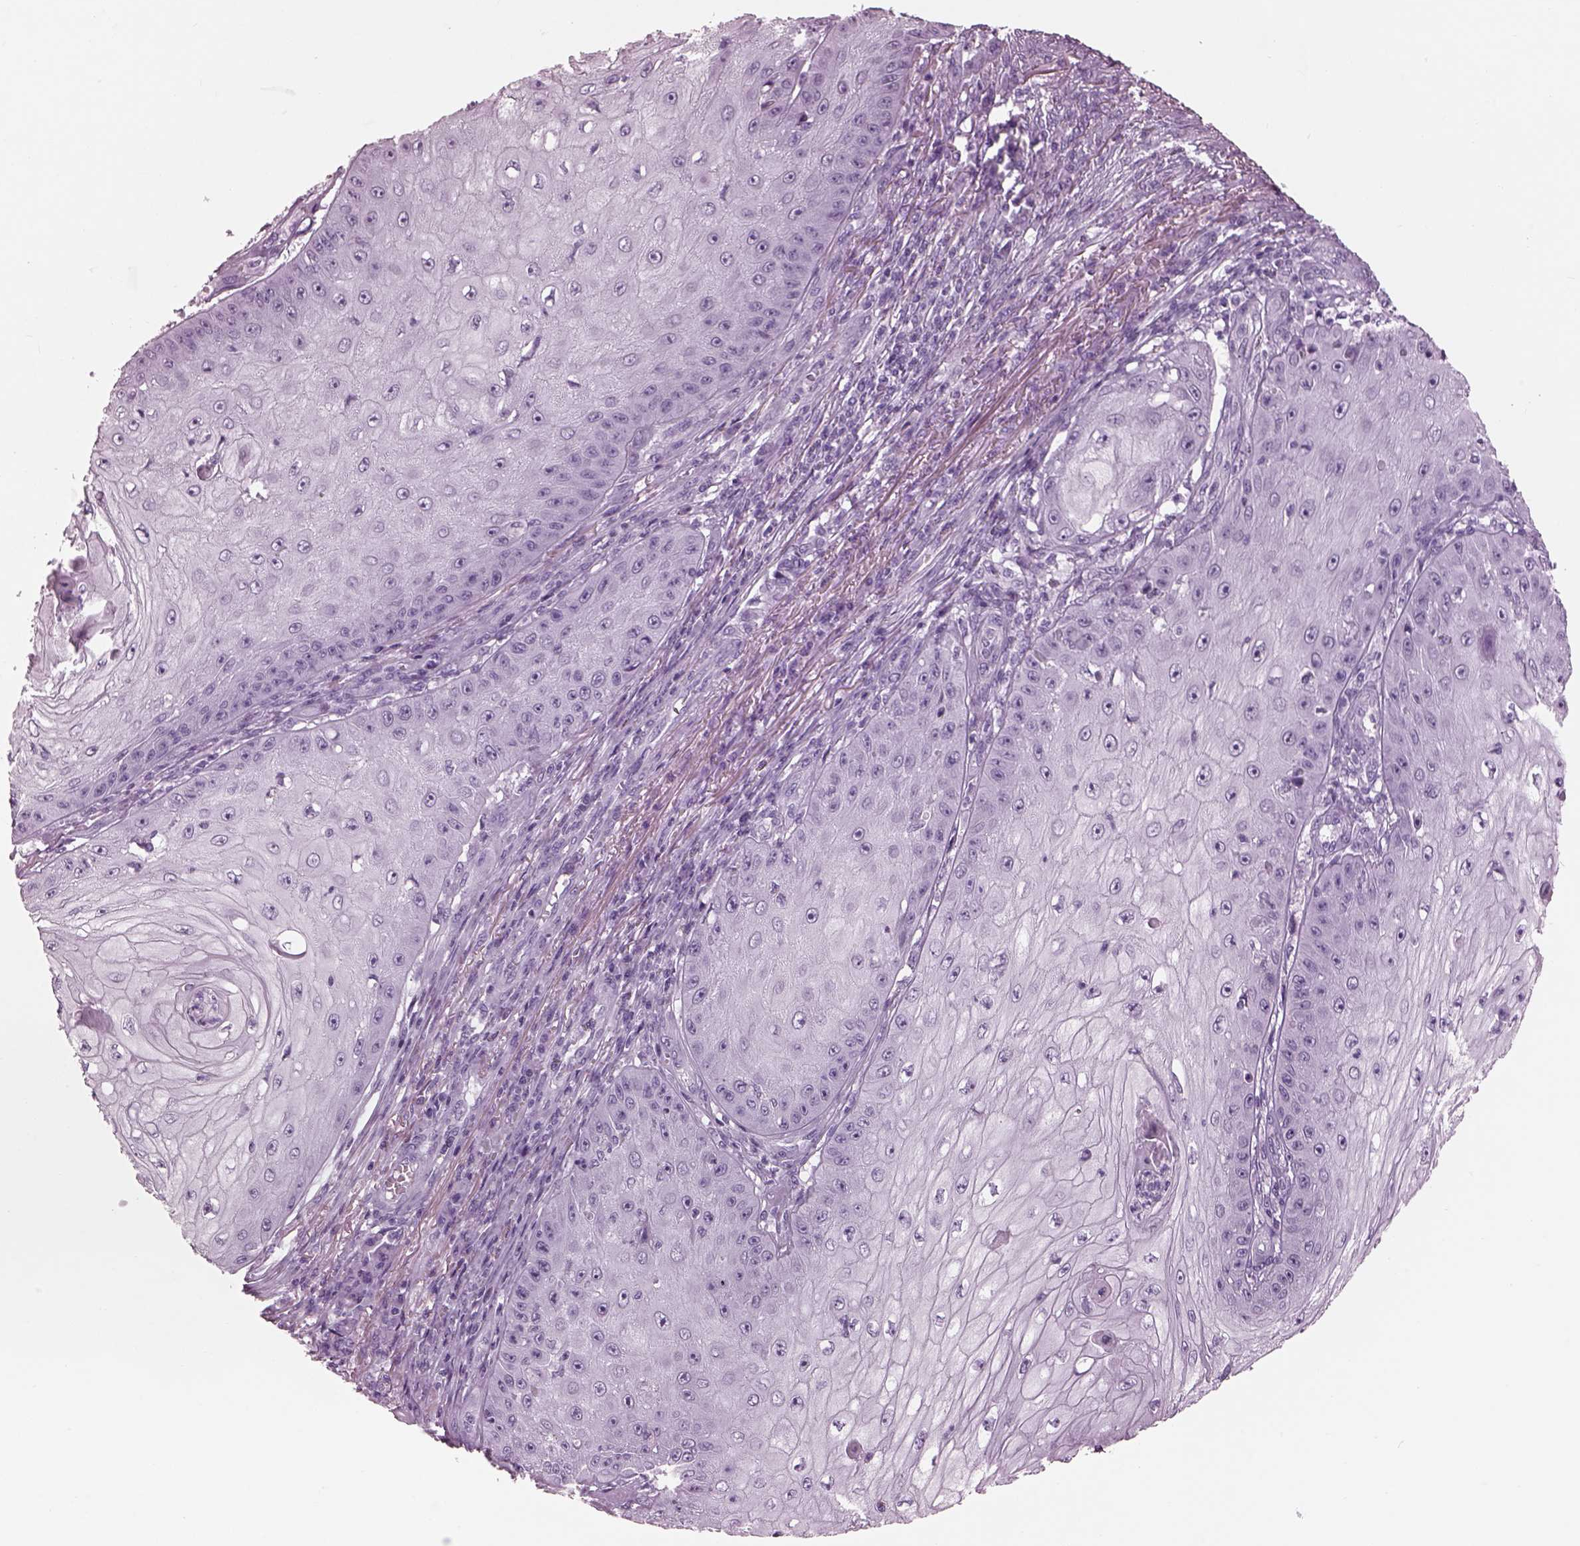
{"staining": {"intensity": "negative", "quantity": "none", "location": "none"}, "tissue": "skin cancer", "cell_type": "Tumor cells", "image_type": "cancer", "snomed": [{"axis": "morphology", "description": "Squamous cell carcinoma, NOS"}, {"axis": "topography", "description": "Skin"}], "caption": "This is an immunohistochemistry (IHC) image of squamous cell carcinoma (skin). There is no expression in tumor cells.", "gene": "PACRG", "patient": {"sex": "male", "age": 70}}